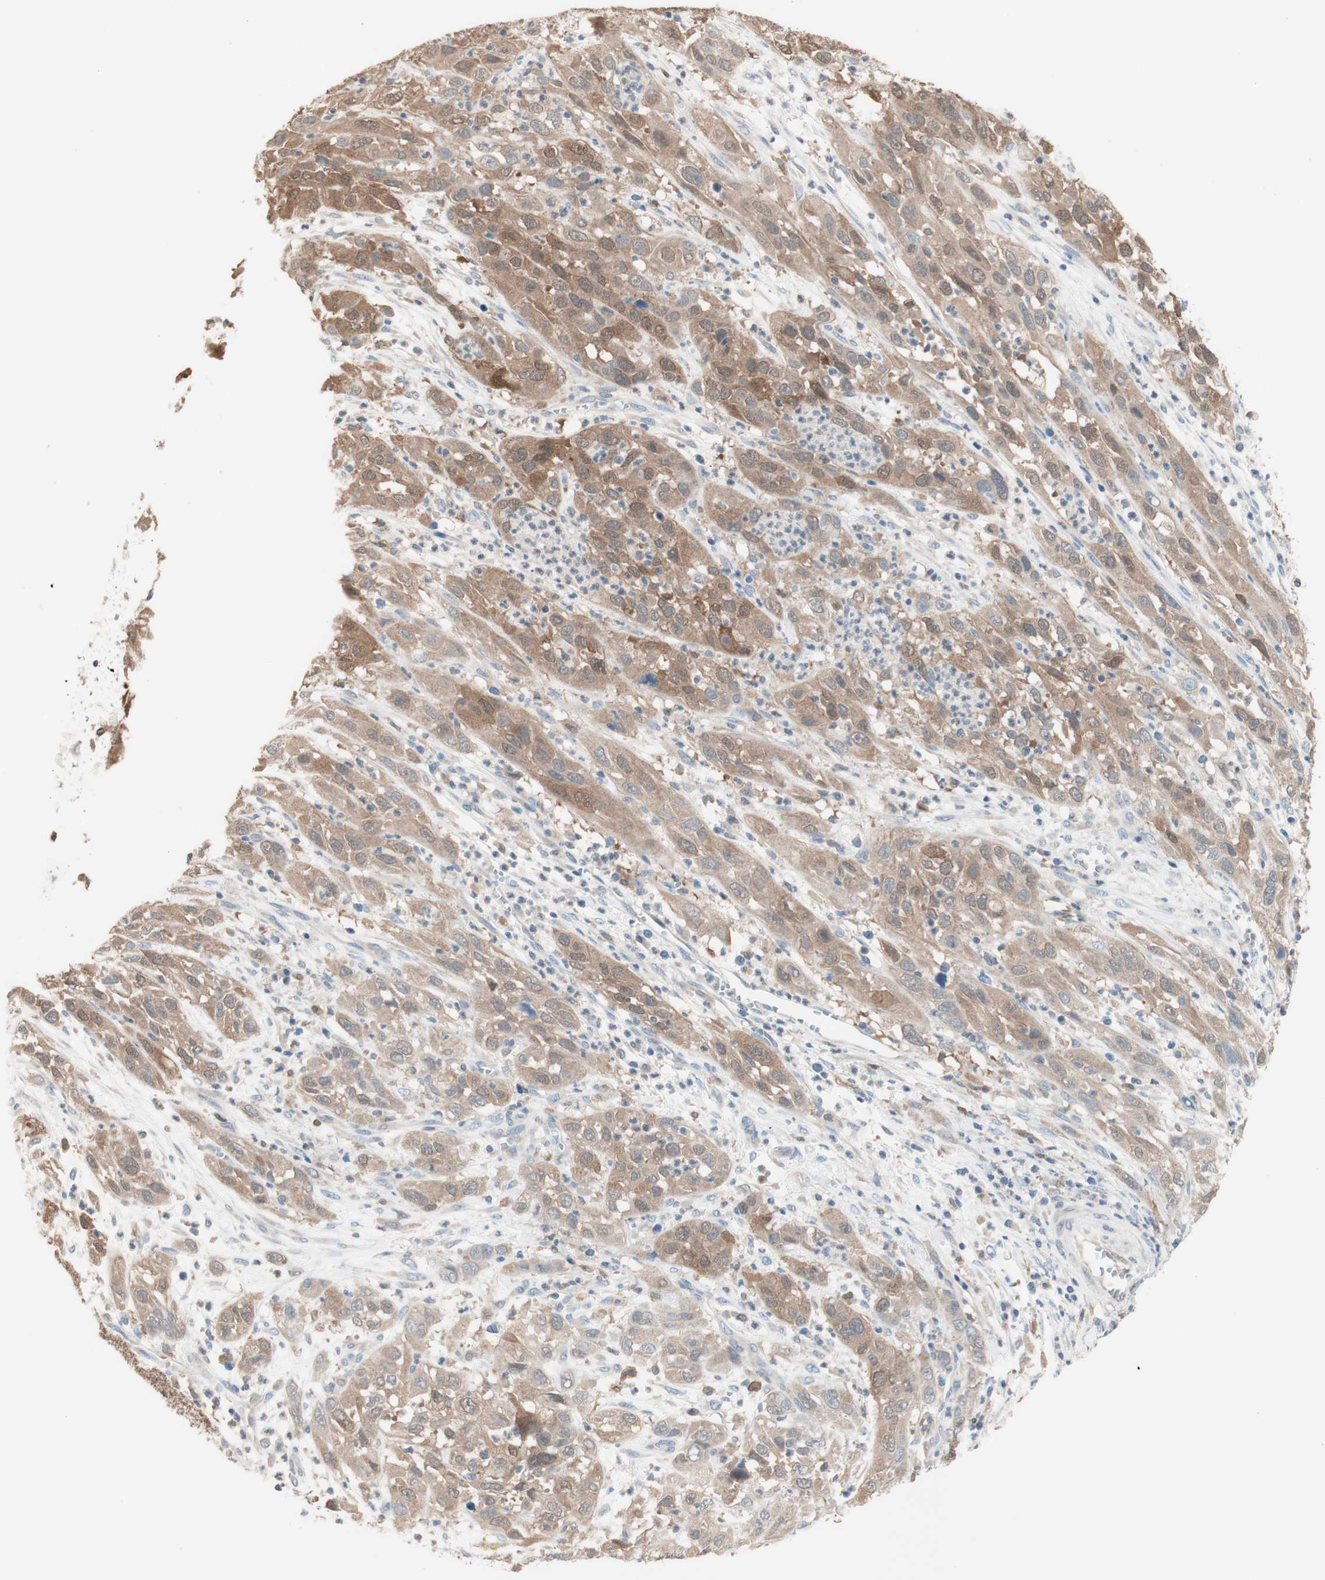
{"staining": {"intensity": "moderate", "quantity": ">75%", "location": "cytoplasmic/membranous,nuclear"}, "tissue": "cervical cancer", "cell_type": "Tumor cells", "image_type": "cancer", "snomed": [{"axis": "morphology", "description": "Squamous cell carcinoma, NOS"}, {"axis": "topography", "description": "Cervix"}], "caption": "Tumor cells reveal moderate cytoplasmic/membranous and nuclear expression in approximately >75% of cells in cervical cancer (squamous cell carcinoma). (DAB IHC, brown staining for protein, blue staining for nuclei).", "gene": "COMT", "patient": {"sex": "female", "age": 32}}